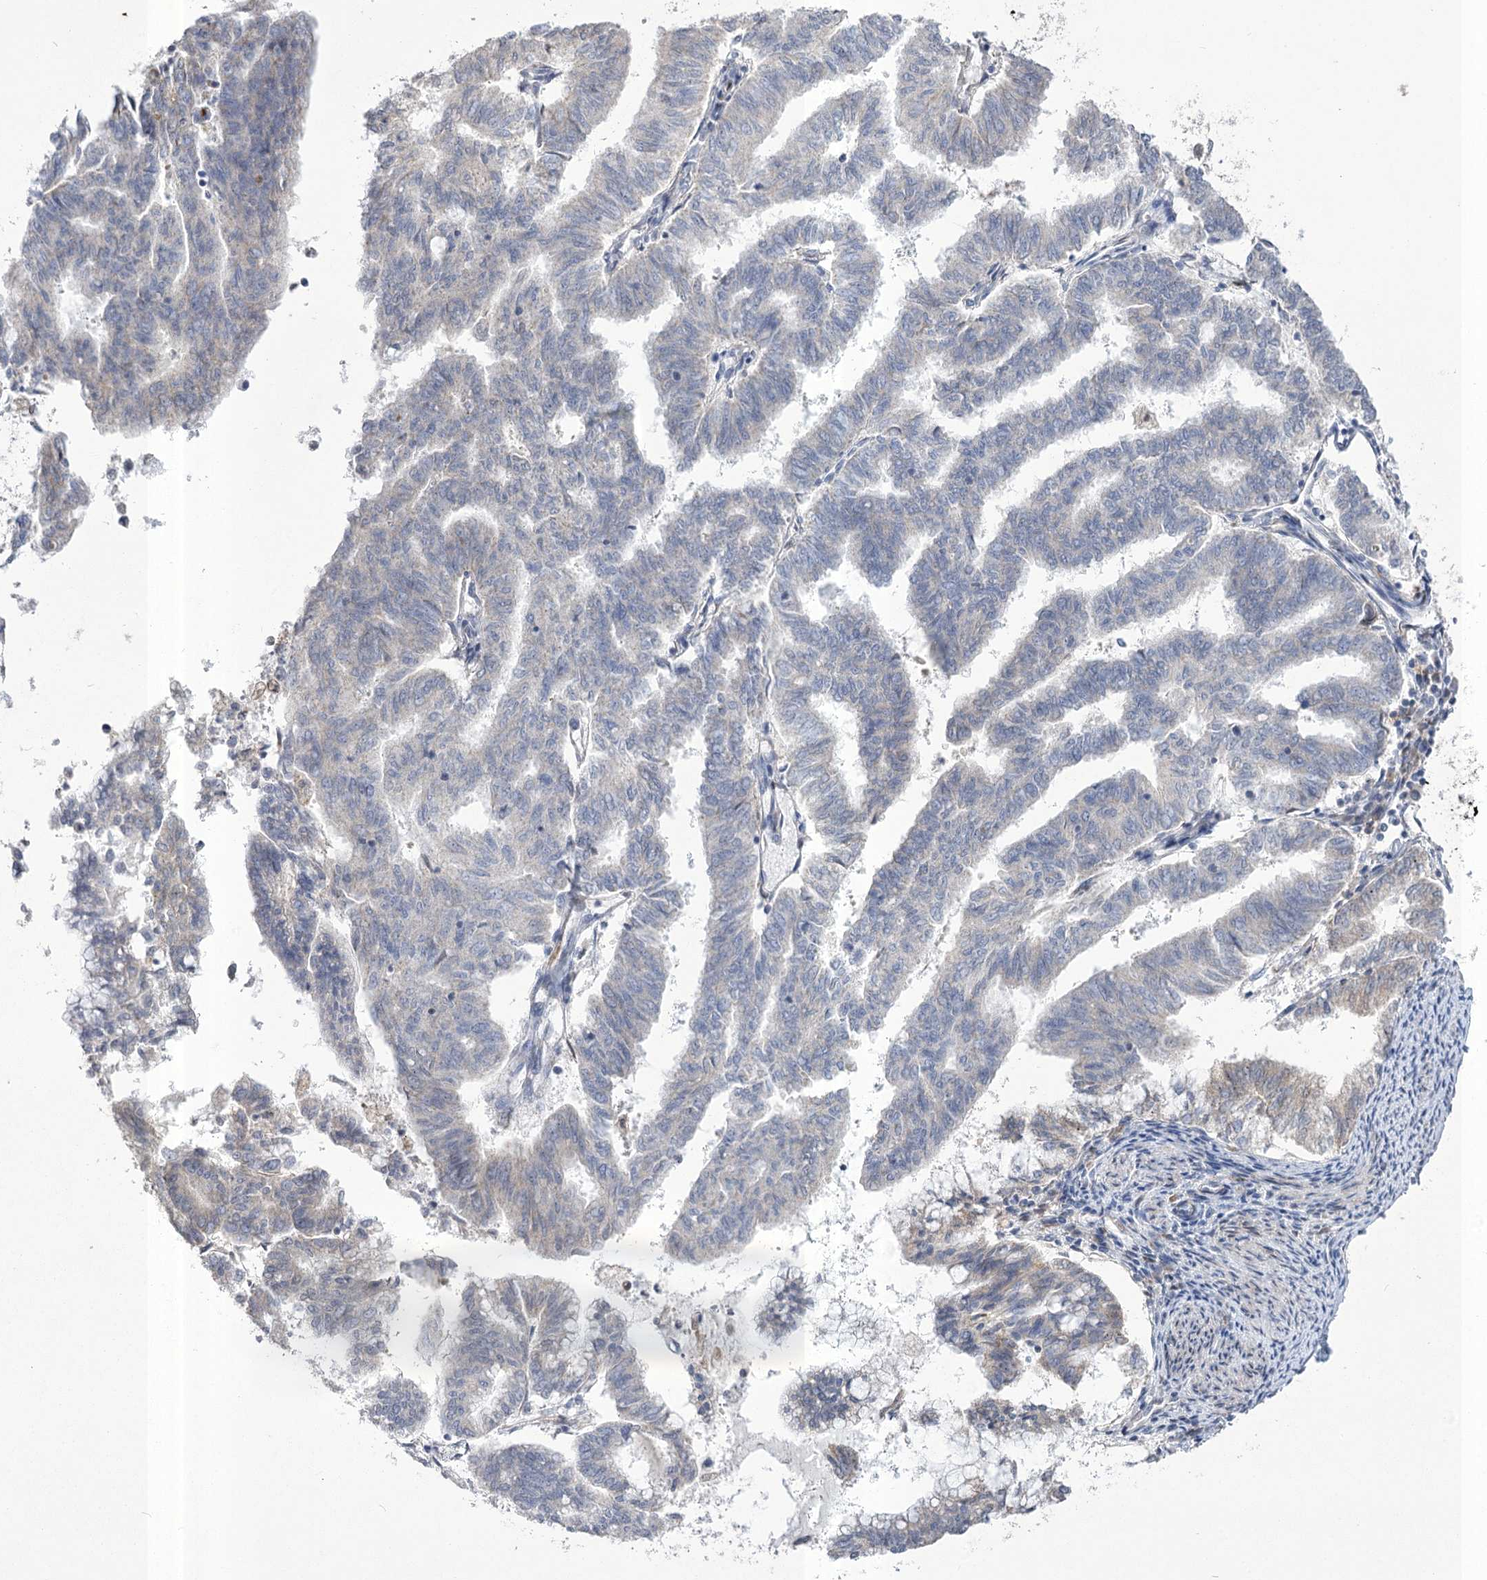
{"staining": {"intensity": "weak", "quantity": "<25%", "location": "cytoplasmic/membranous"}, "tissue": "endometrial cancer", "cell_type": "Tumor cells", "image_type": "cancer", "snomed": [{"axis": "morphology", "description": "Adenocarcinoma, NOS"}, {"axis": "topography", "description": "Endometrium"}], "caption": "Tumor cells are negative for brown protein staining in endometrial adenocarcinoma.", "gene": "PDHB", "patient": {"sex": "female", "age": 79}}